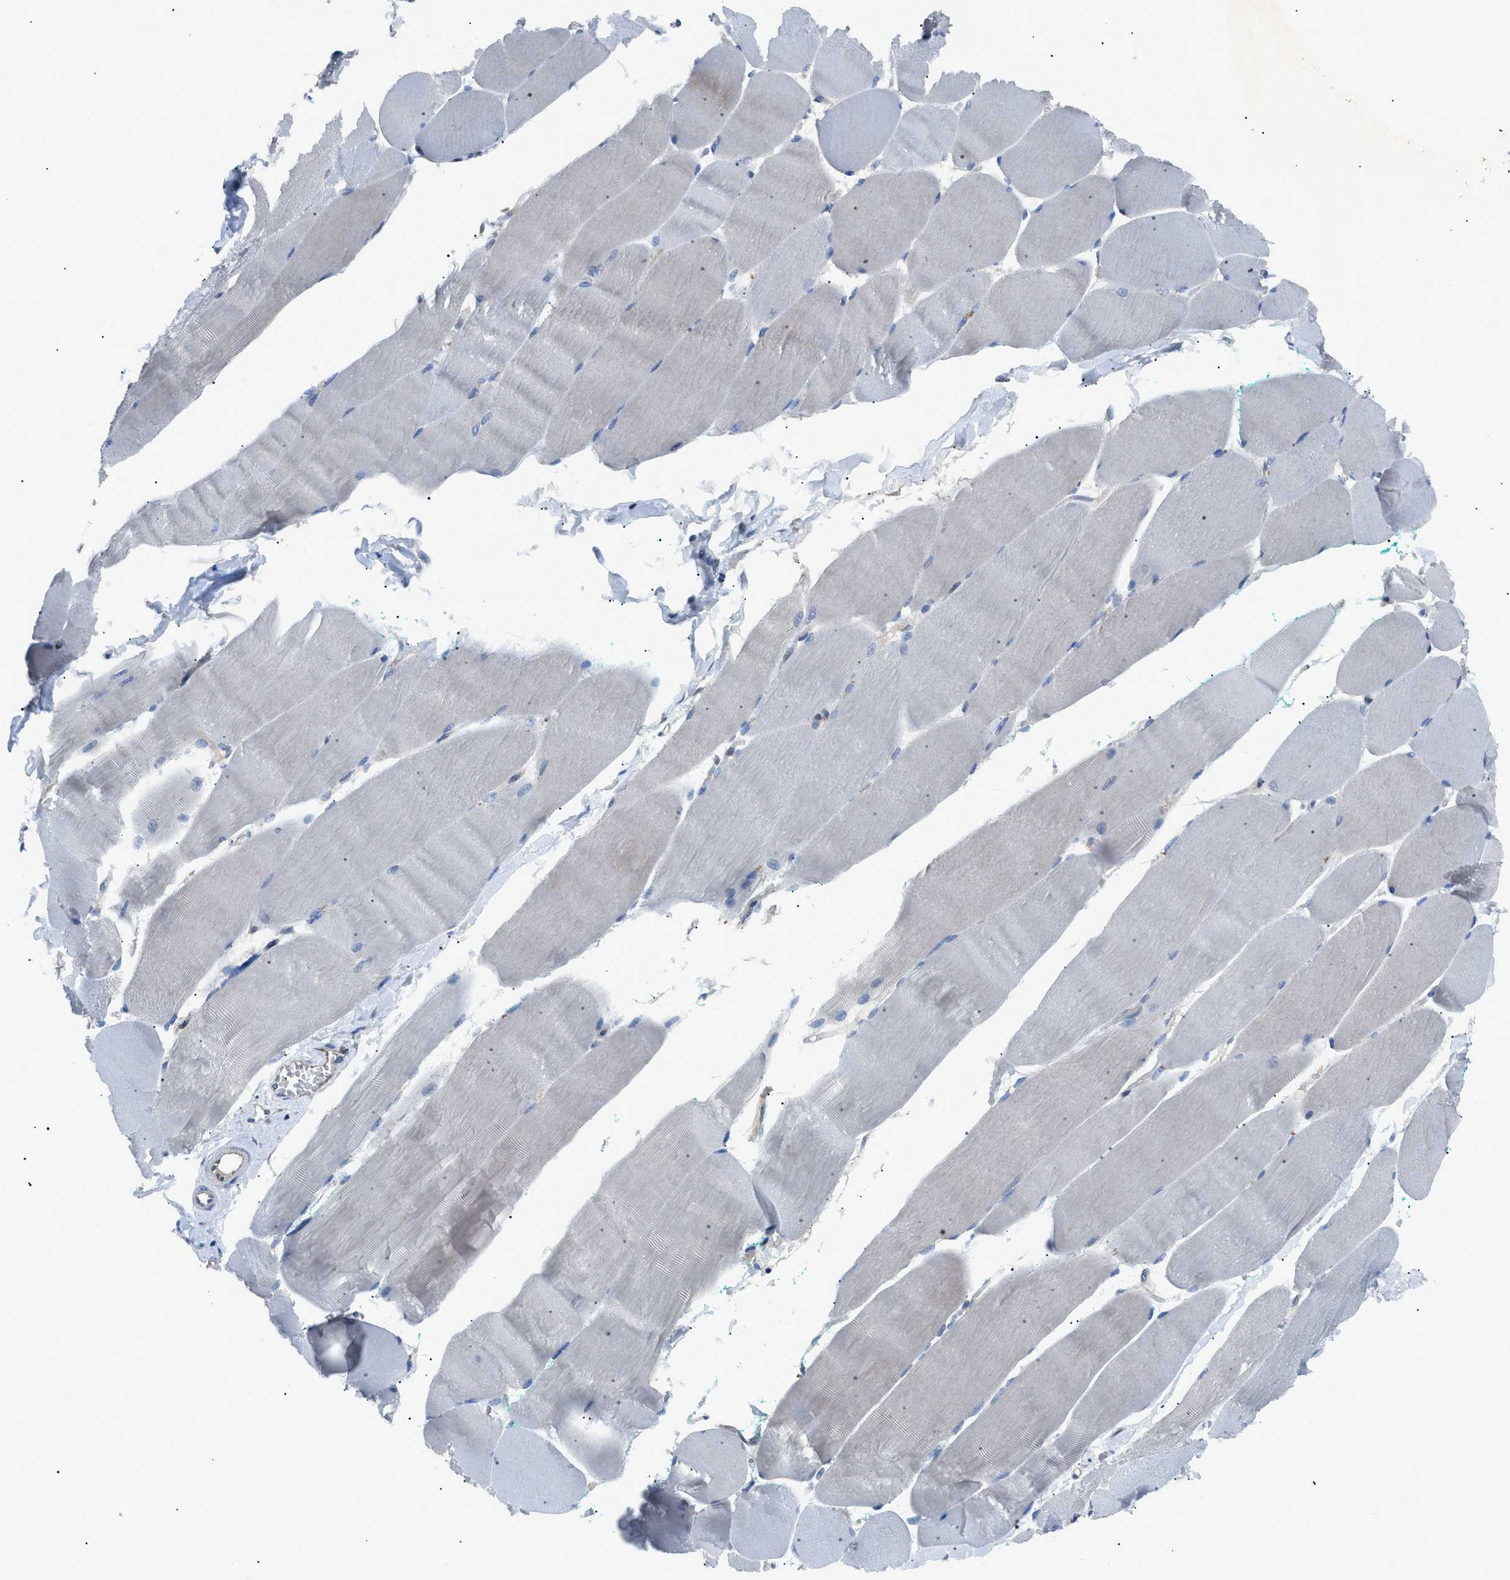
{"staining": {"intensity": "negative", "quantity": "none", "location": "none"}, "tissue": "skeletal muscle", "cell_type": "Myocytes", "image_type": "normal", "snomed": [{"axis": "morphology", "description": "Normal tissue, NOS"}, {"axis": "morphology", "description": "Squamous cell carcinoma, NOS"}, {"axis": "topography", "description": "Skeletal muscle"}], "caption": "Photomicrograph shows no significant protein expression in myocytes of unremarkable skeletal muscle.", "gene": "ZDHHC24", "patient": {"sex": "male", "age": 51}}